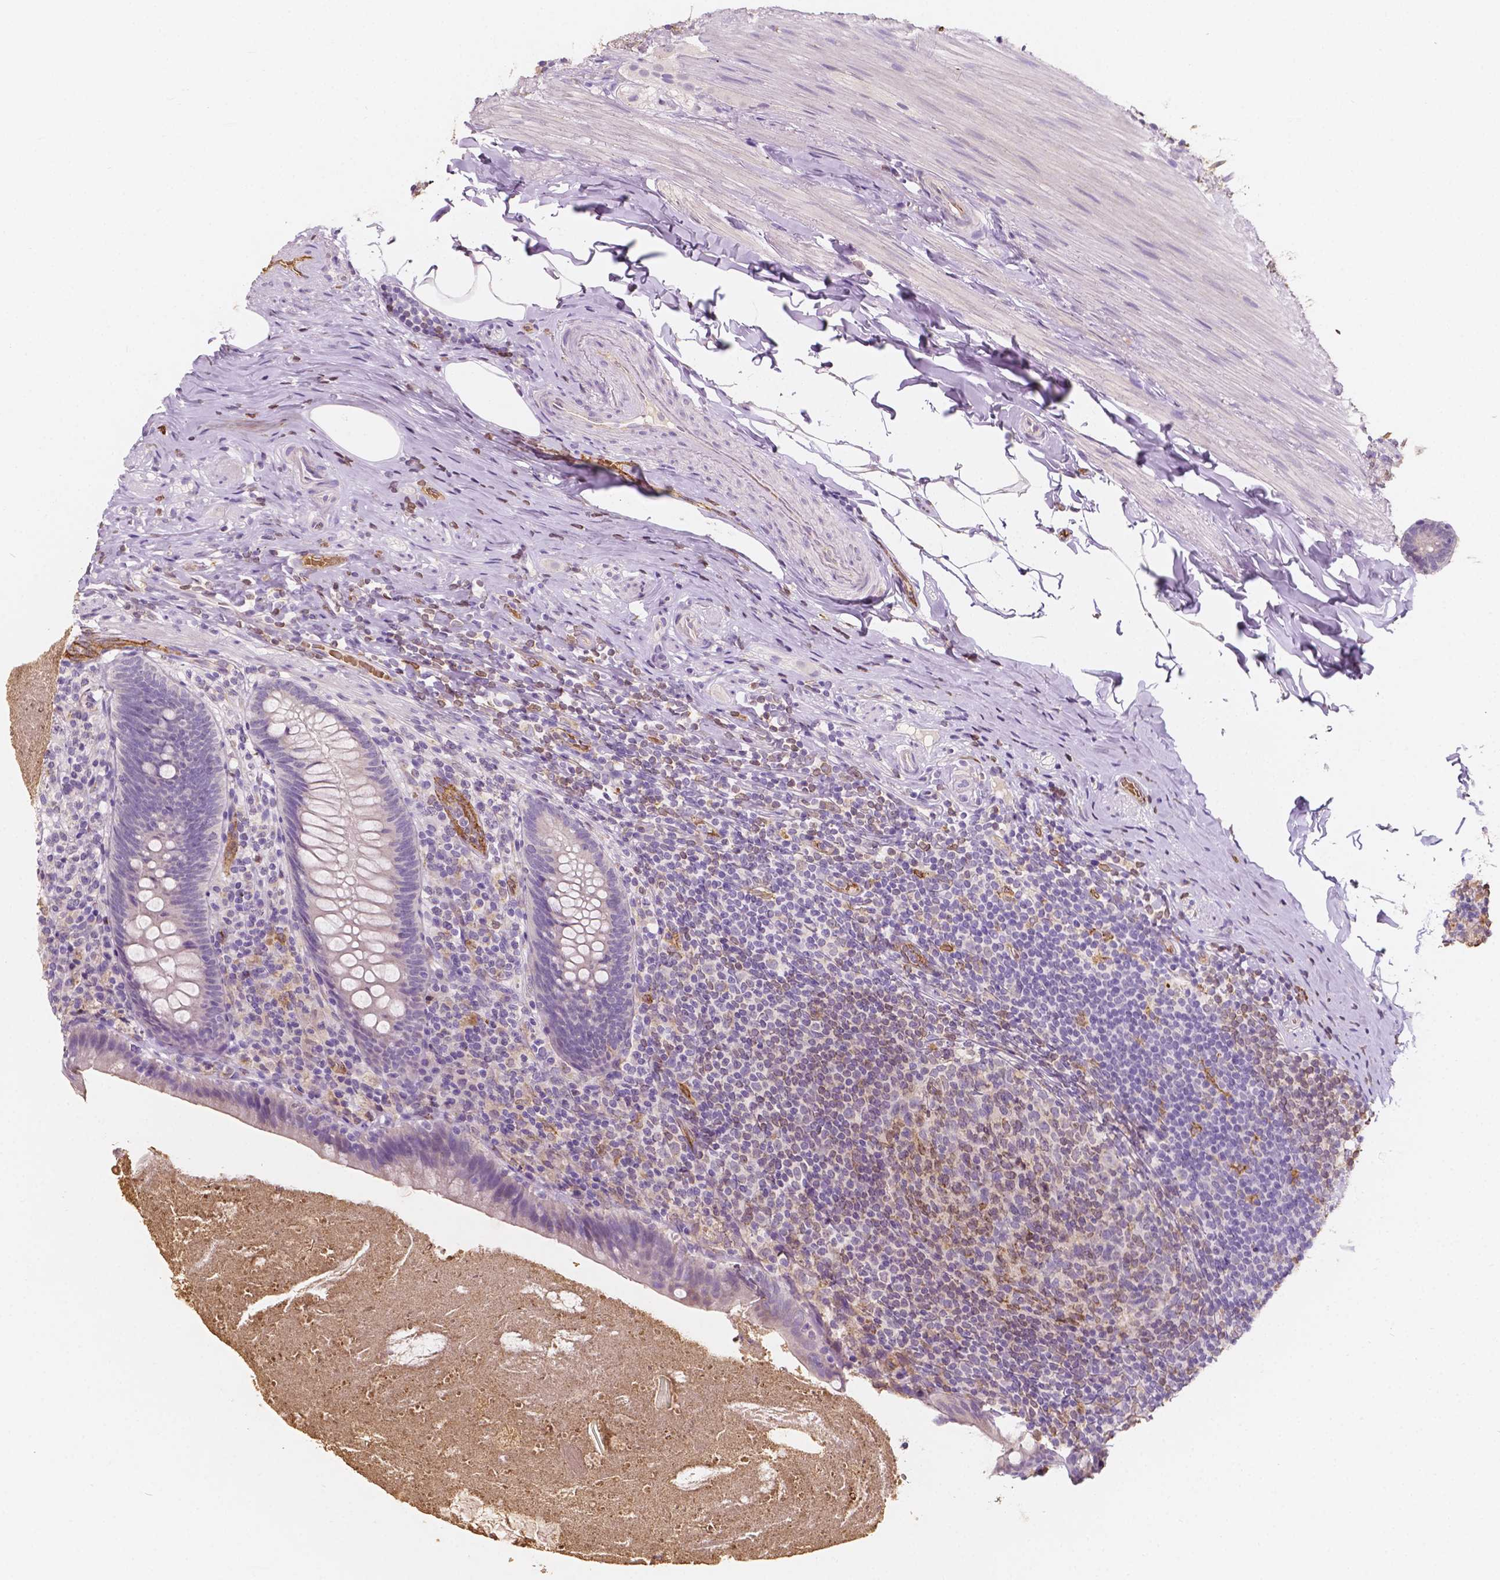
{"staining": {"intensity": "negative", "quantity": "none", "location": "none"}, "tissue": "appendix", "cell_type": "Glandular cells", "image_type": "normal", "snomed": [{"axis": "morphology", "description": "Normal tissue, NOS"}, {"axis": "topography", "description": "Appendix"}], "caption": "Micrograph shows no significant protein expression in glandular cells of unremarkable appendix.", "gene": "SLC22A4", "patient": {"sex": "male", "age": 47}}